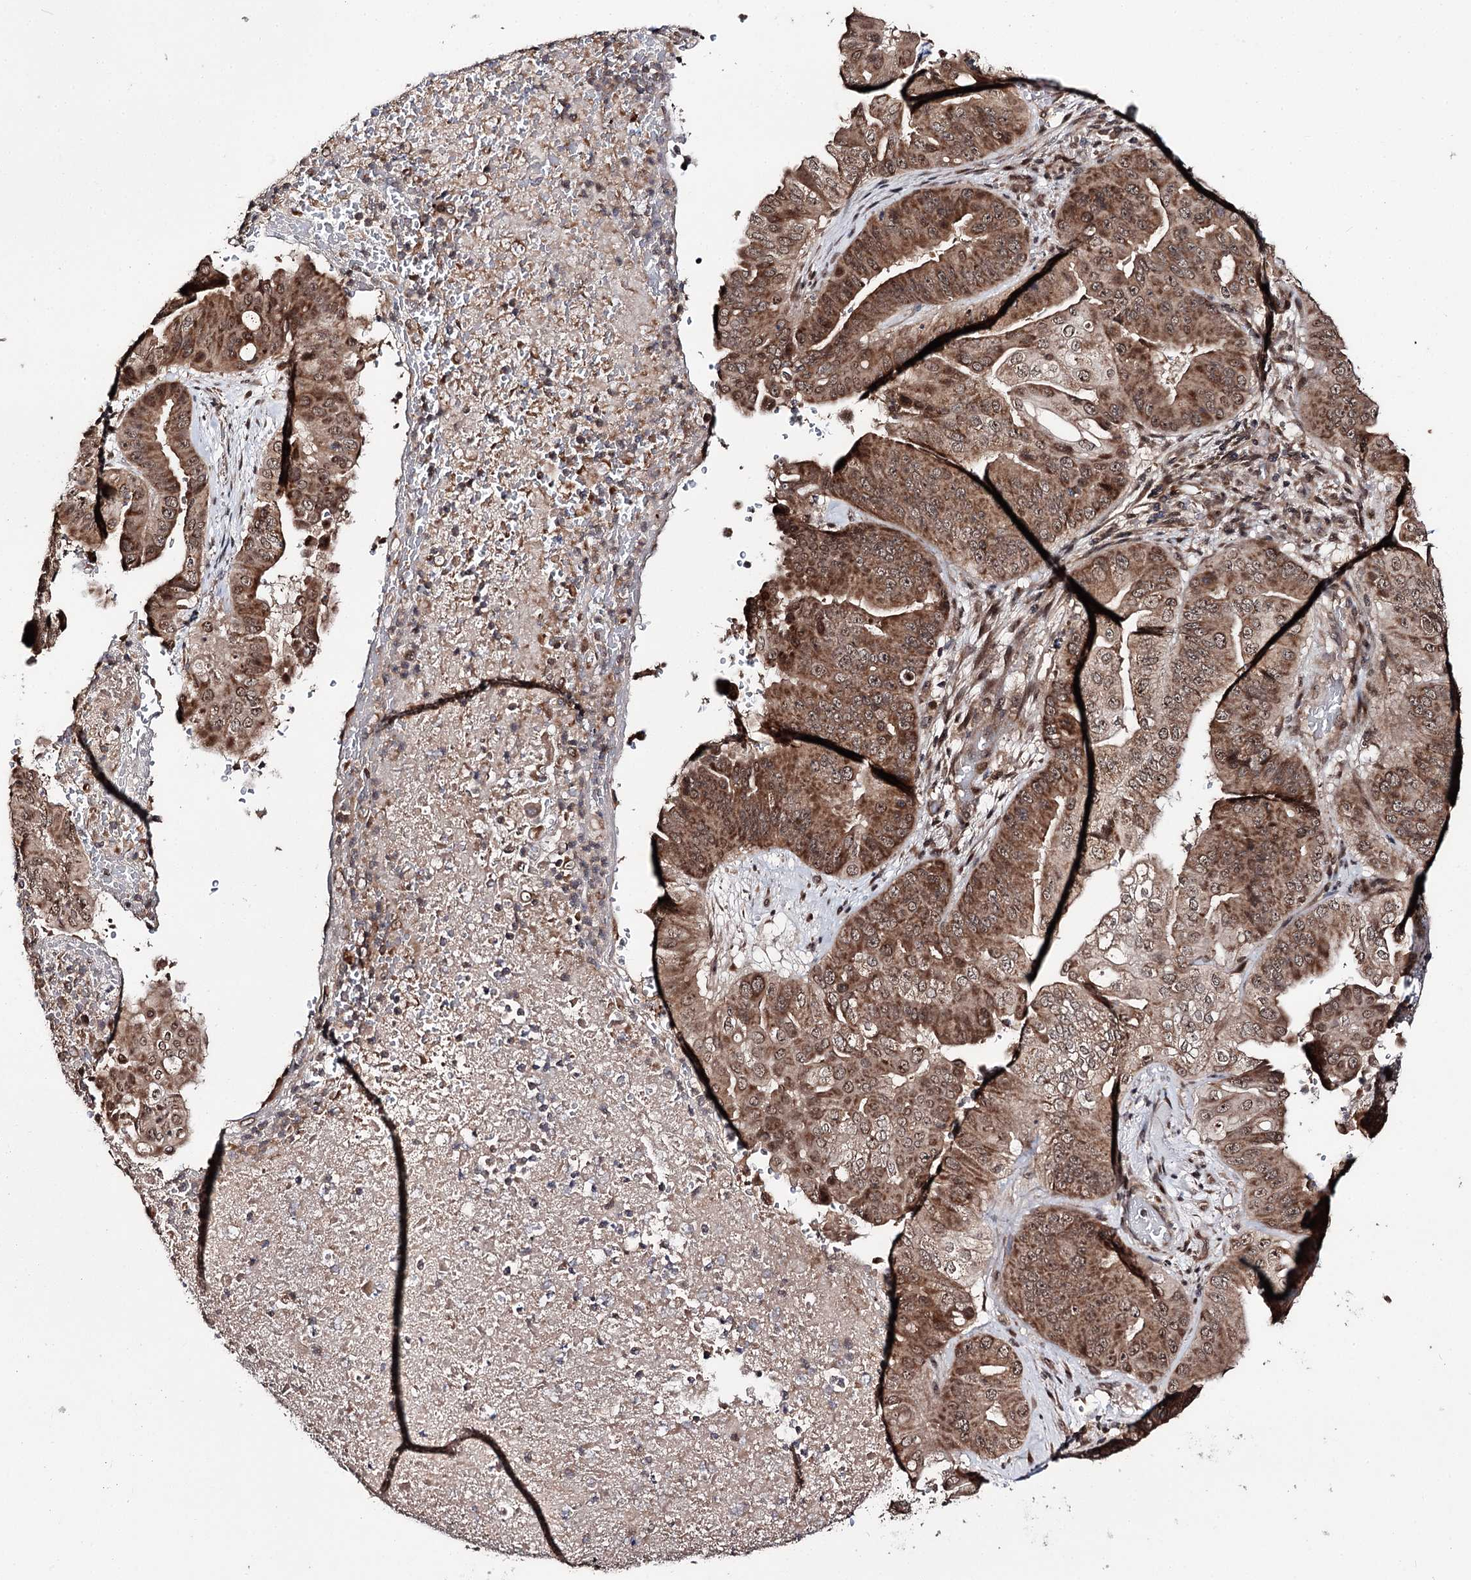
{"staining": {"intensity": "strong", "quantity": ">75%", "location": "cytoplasmic/membranous,nuclear"}, "tissue": "pancreatic cancer", "cell_type": "Tumor cells", "image_type": "cancer", "snomed": [{"axis": "morphology", "description": "Adenocarcinoma, NOS"}, {"axis": "topography", "description": "Pancreas"}], "caption": "About >75% of tumor cells in pancreatic adenocarcinoma reveal strong cytoplasmic/membranous and nuclear protein positivity as visualized by brown immunohistochemical staining.", "gene": "FAM53B", "patient": {"sex": "female", "age": 77}}